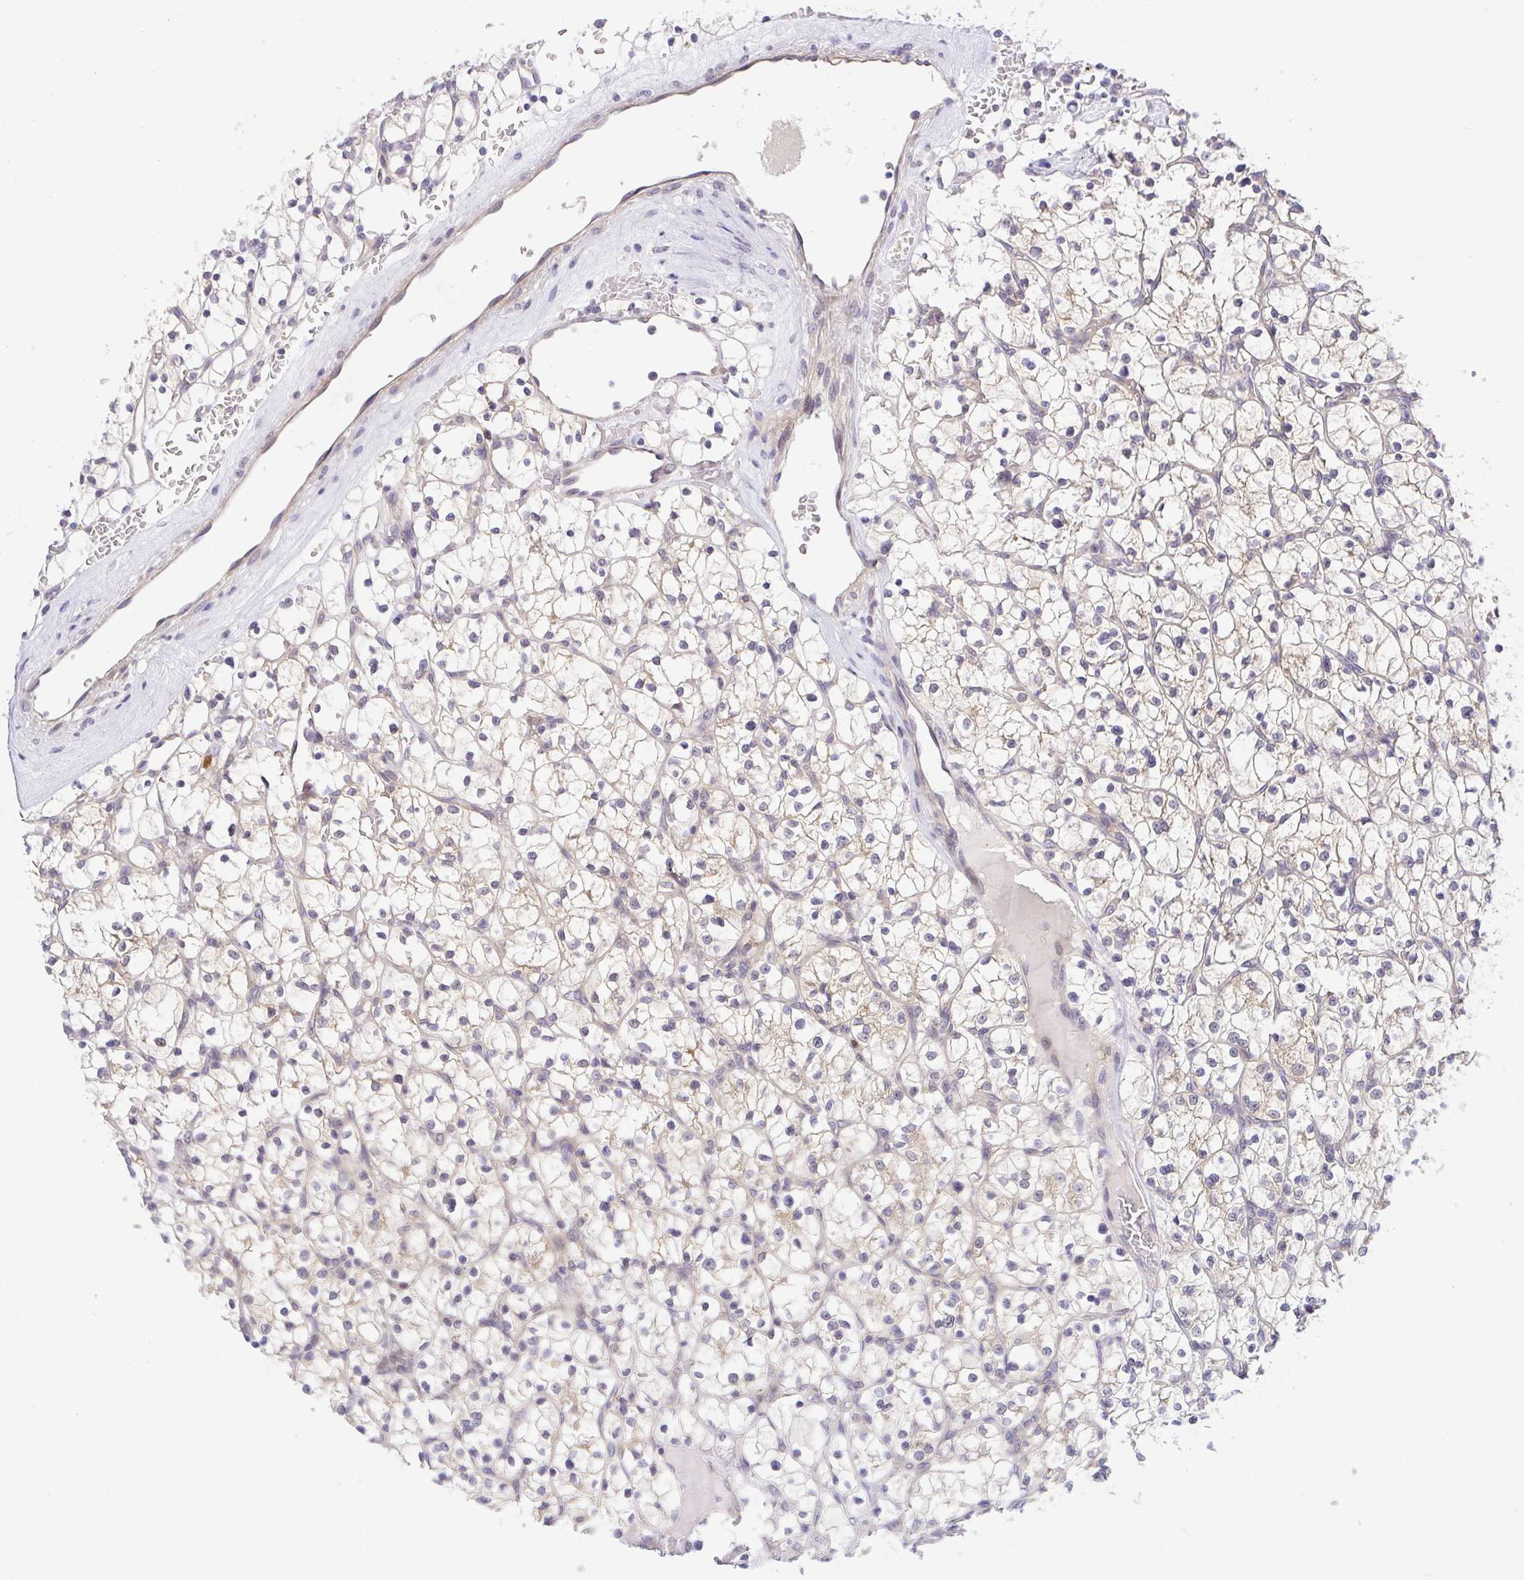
{"staining": {"intensity": "weak", "quantity": "25%-75%", "location": "cytoplasmic/membranous"}, "tissue": "renal cancer", "cell_type": "Tumor cells", "image_type": "cancer", "snomed": [{"axis": "morphology", "description": "Adenocarcinoma, NOS"}, {"axis": "topography", "description": "Kidney"}], "caption": "Protein staining reveals weak cytoplasmic/membranous expression in about 25%-75% of tumor cells in renal adenocarcinoma.", "gene": "BCL2L1", "patient": {"sex": "female", "age": 64}}